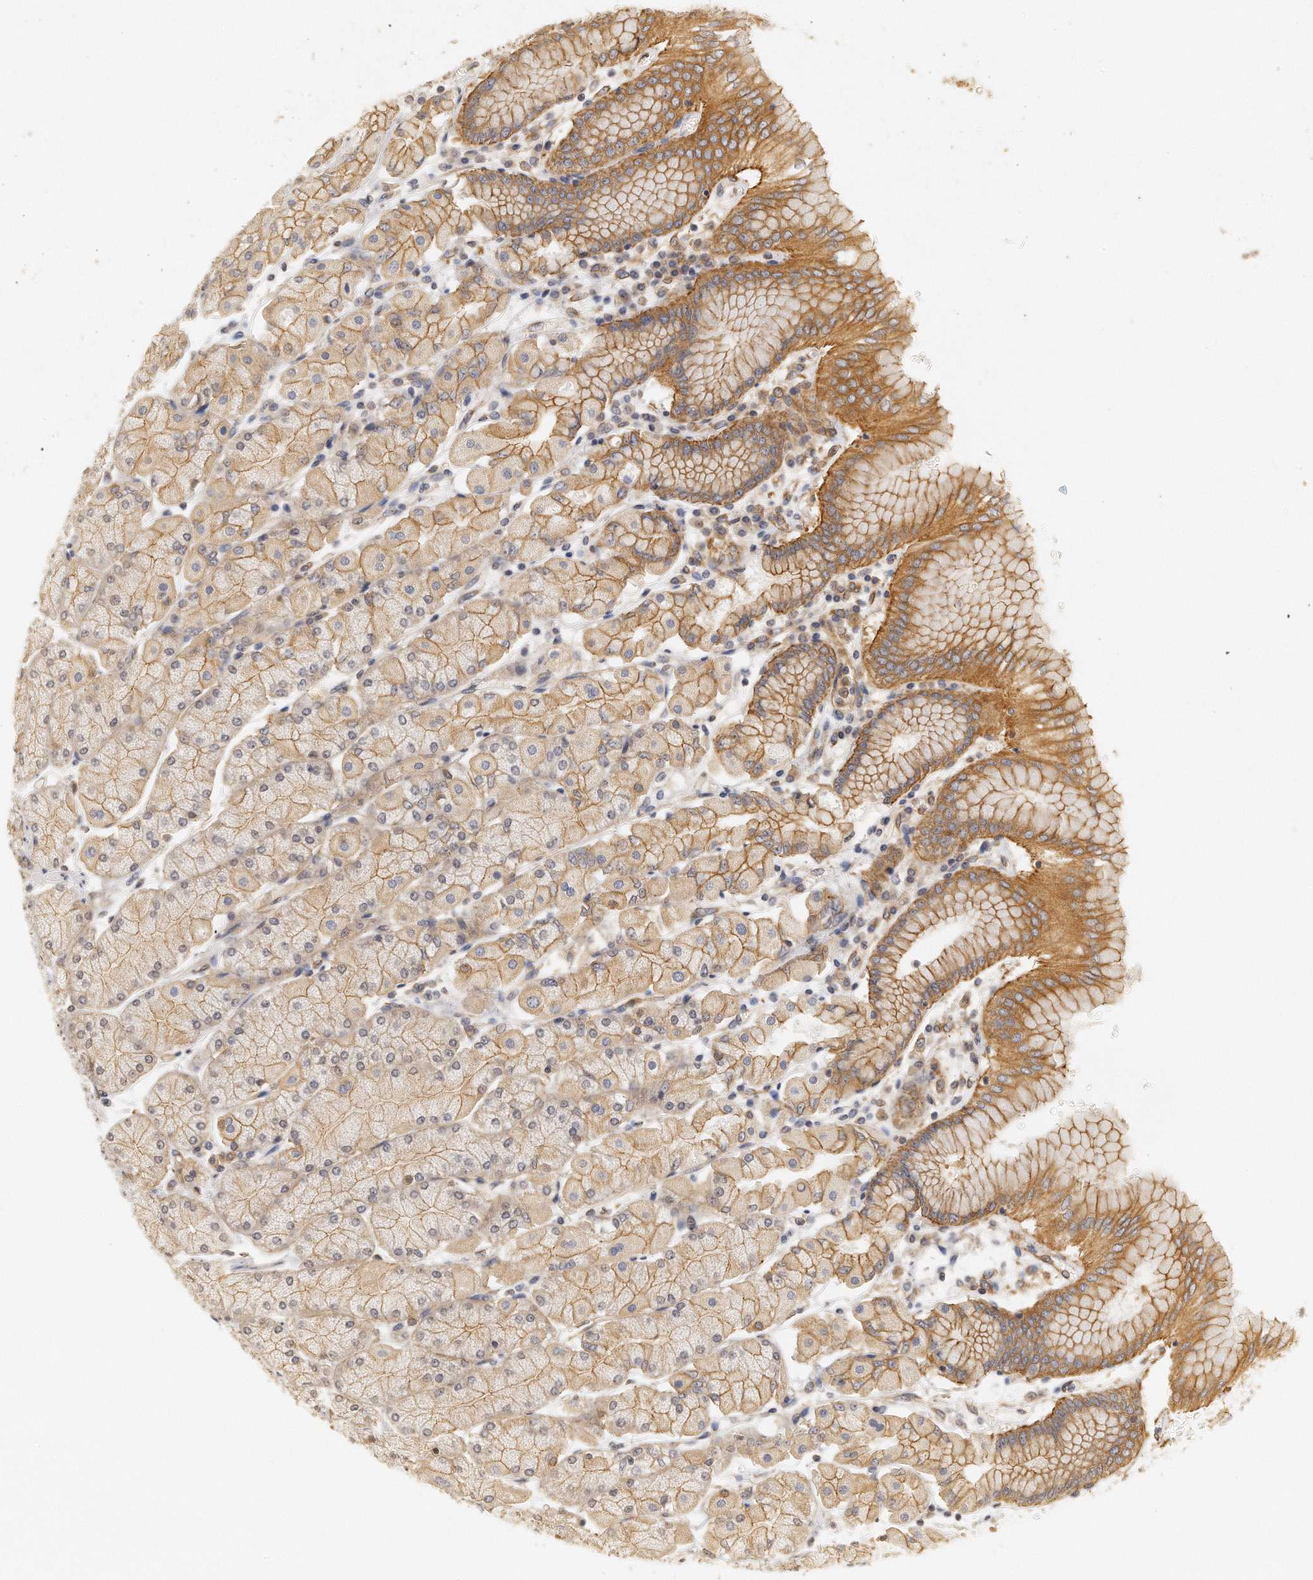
{"staining": {"intensity": "moderate", "quantity": "25%-75%", "location": "cytoplasmic/membranous"}, "tissue": "stomach", "cell_type": "Glandular cells", "image_type": "normal", "snomed": [{"axis": "morphology", "description": "Normal tissue, NOS"}, {"axis": "topography", "description": "Stomach, upper"}, {"axis": "topography", "description": "Stomach"}], "caption": "Protein staining demonstrates moderate cytoplasmic/membranous staining in about 25%-75% of glandular cells in benign stomach.", "gene": "CHST7", "patient": {"sex": "male", "age": 76}}